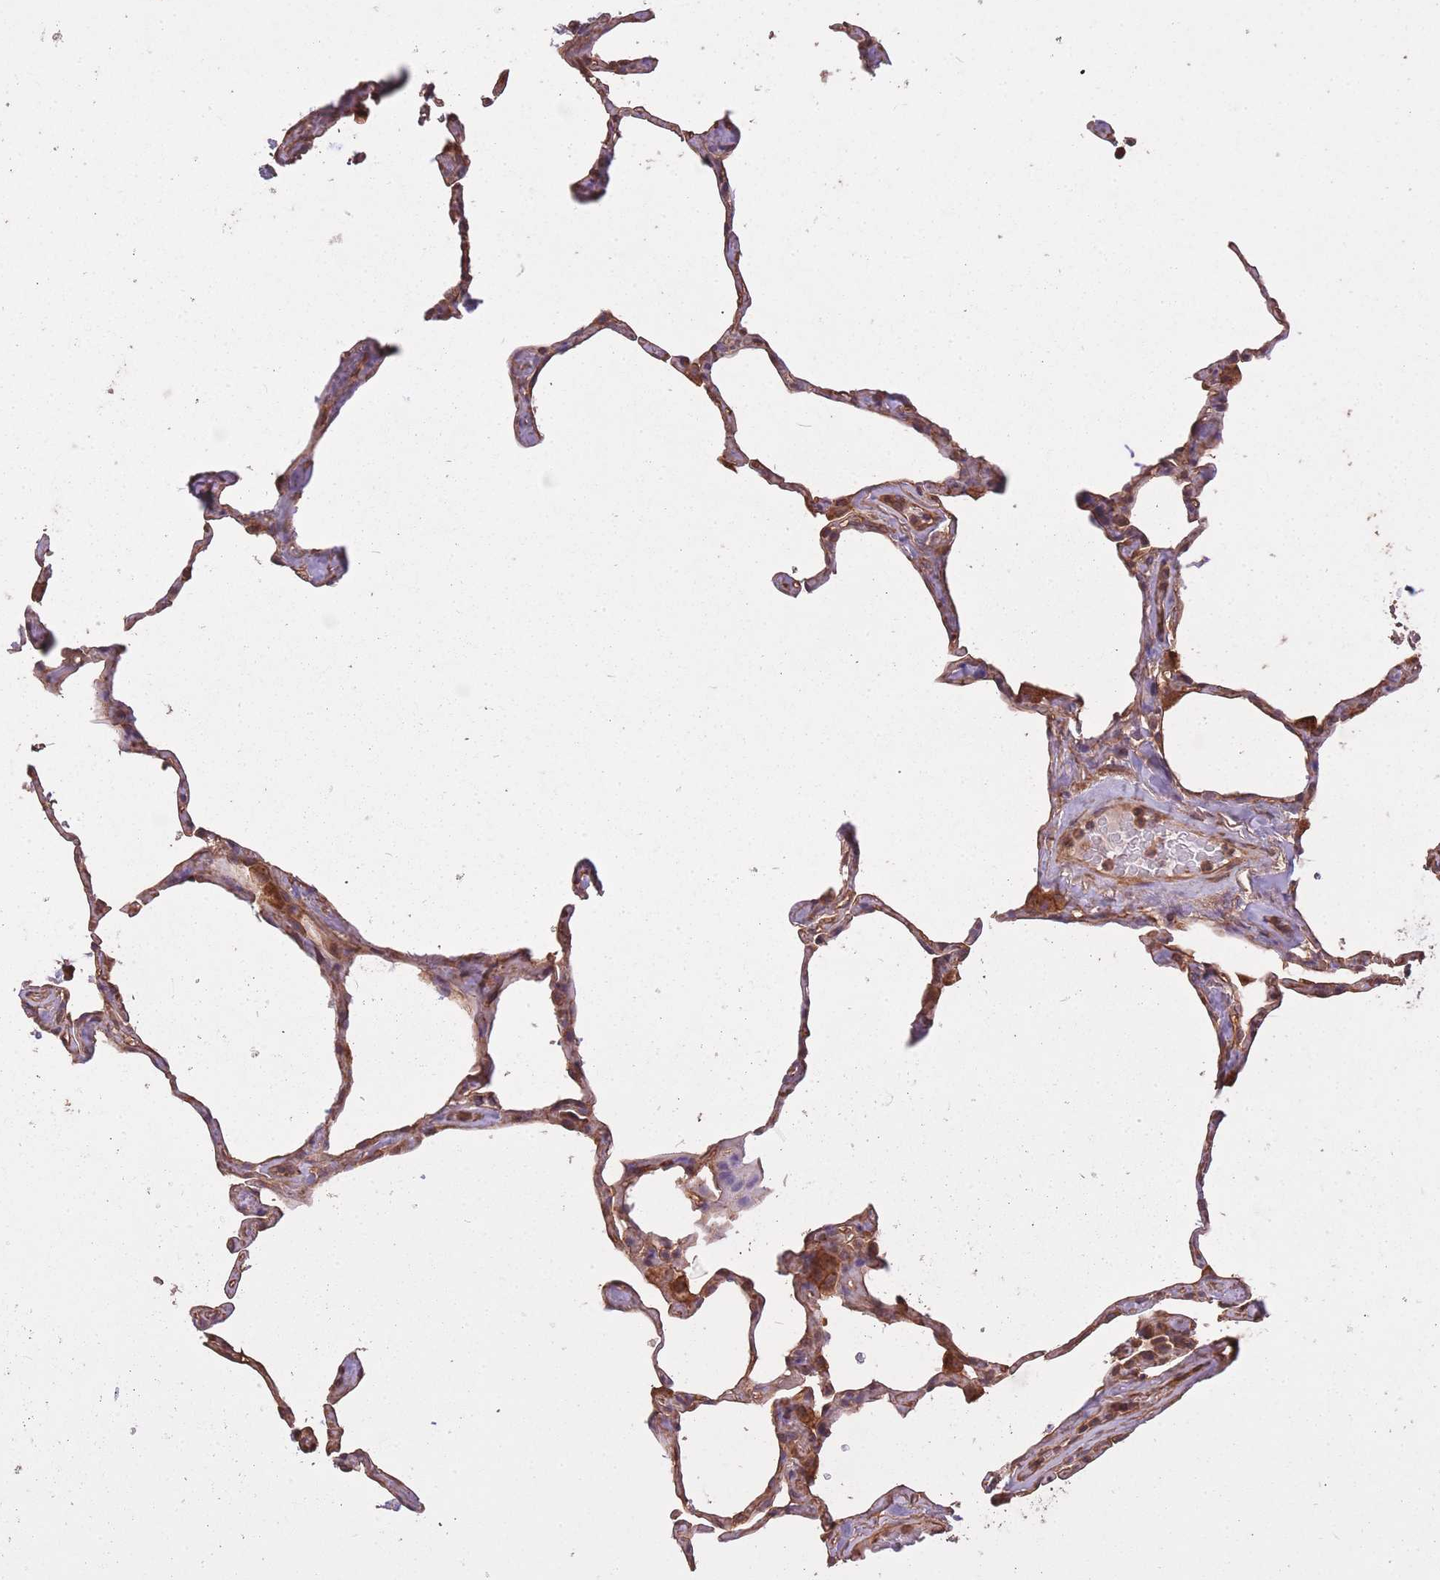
{"staining": {"intensity": "moderate", "quantity": "25%-75%", "location": "cytoplasmic/membranous"}, "tissue": "lung", "cell_type": "Alveolar cells", "image_type": "normal", "snomed": [{"axis": "morphology", "description": "Normal tissue, NOS"}, {"axis": "topography", "description": "Lung"}], "caption": "Immunohistochemical staining of normal lung displays moderate cytoplasmic/membranous protein staining in about 25%-75% of alveolar cells.", "gene": "ARMH3", "patient": {"sex": "male", "age": 65}}